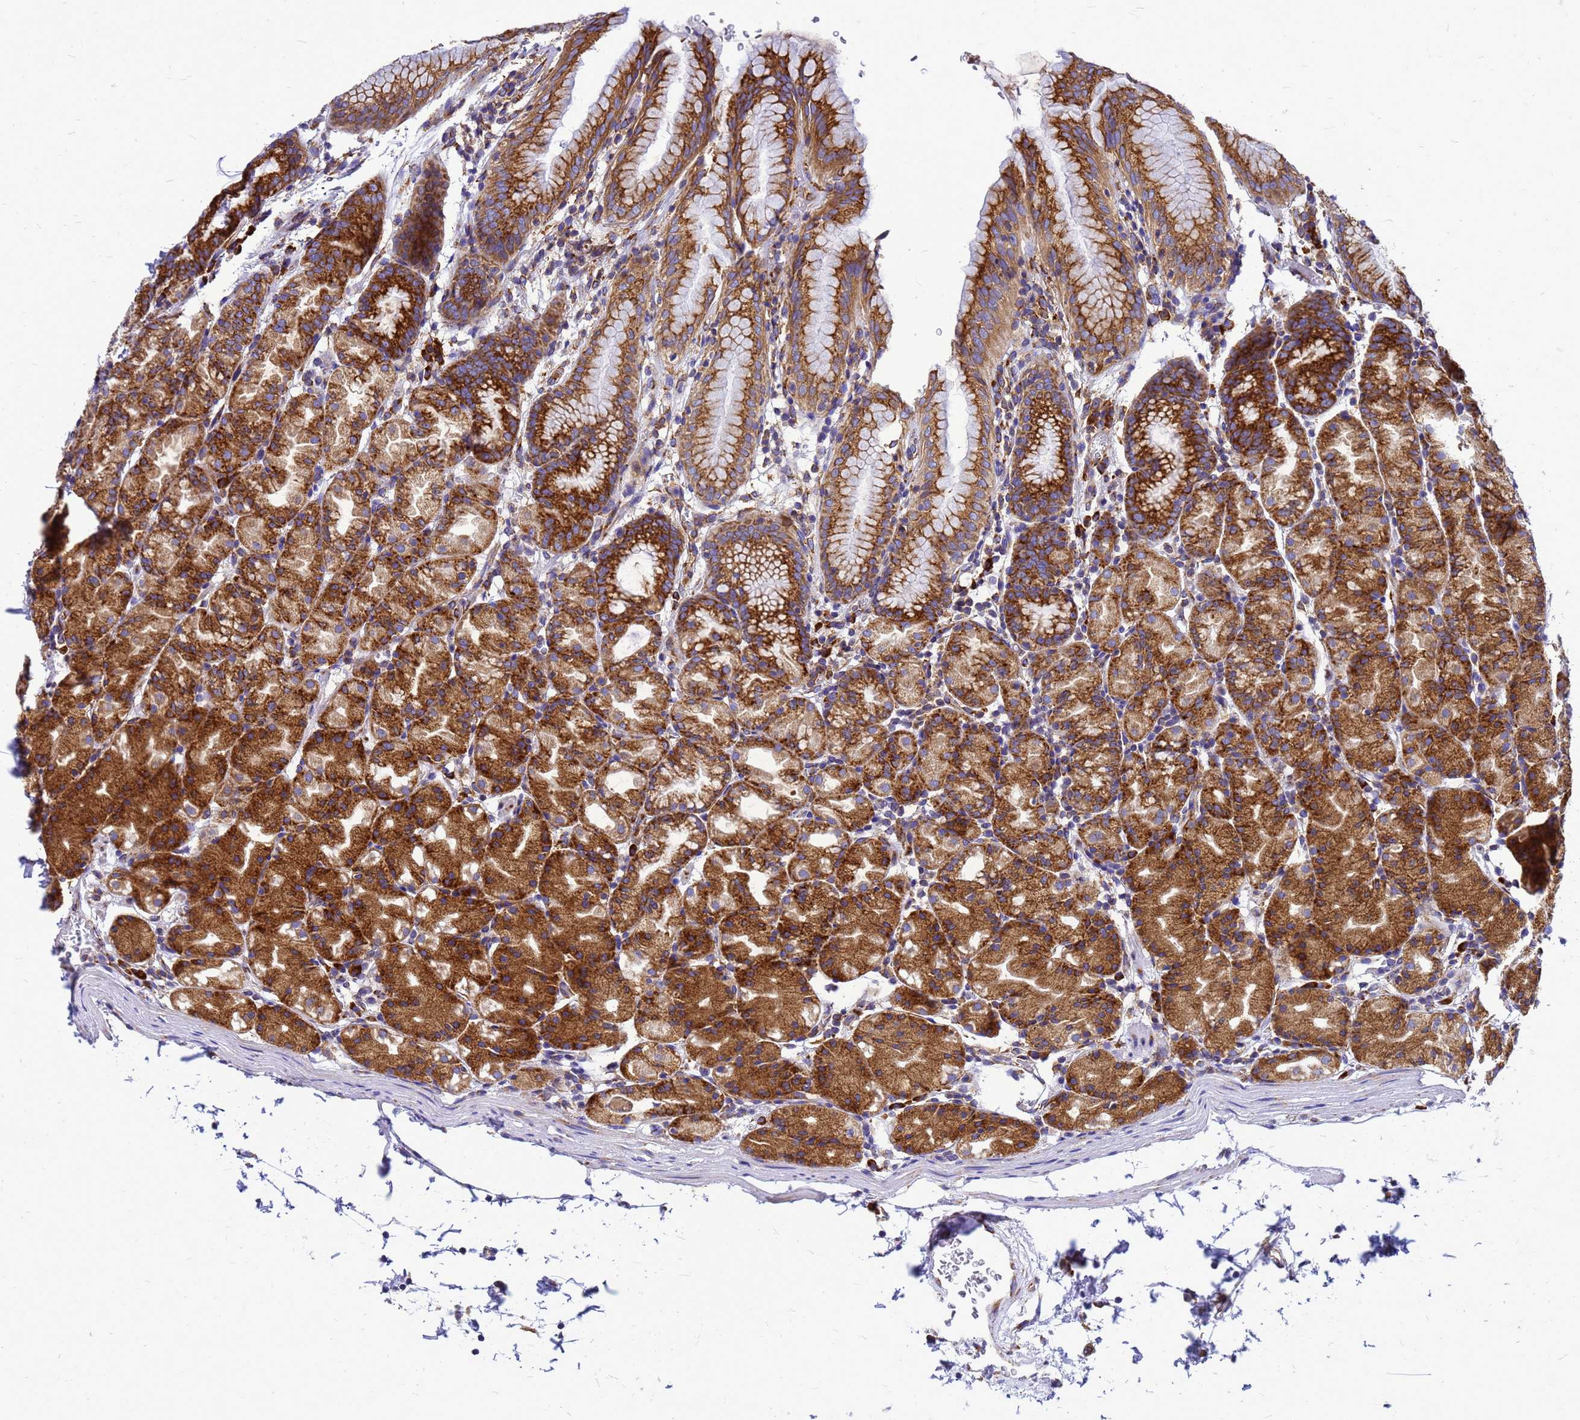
{"staining": {"intensity": "strong", "quantity": ">75%", "location": "cytoplasmic/membranous"}, "tissue": "stomach", "cell_type": "Glandular cells", "image_type": "normal", "snomed": [{"axis": "morphology", "description": "Normal tissue, NOS"}, {"axis": "topography", "description": "Stomach, upper"}], "caption": "This is a histology image of immunohistochemistry (IHC) staining of benign stomach, which shows strong positivity in the cytoplasmic/membranous of glandular cells.", "gene": "EEF1D", "patient": {"sex": "male", "age": 48}}